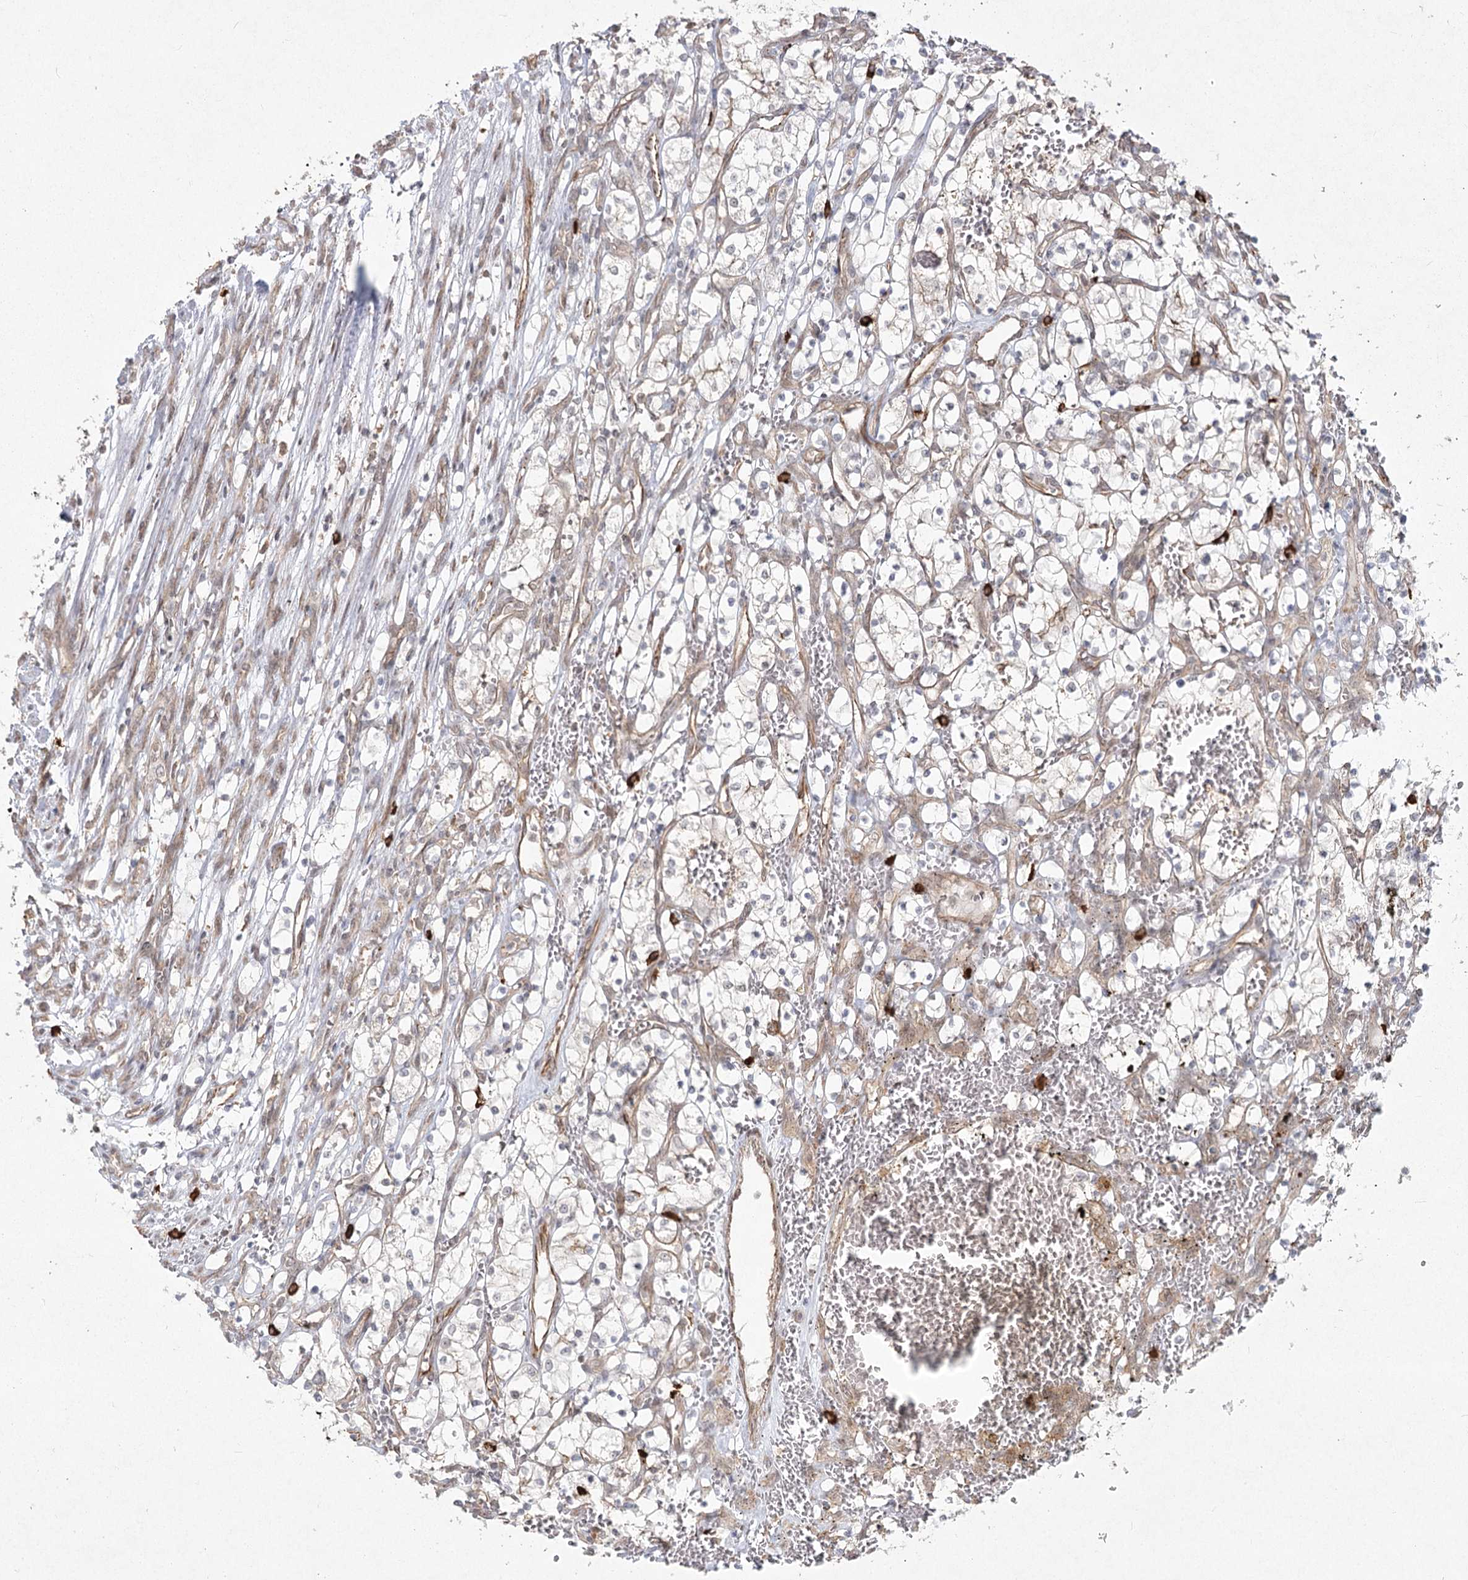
{"staining": {"intensity": "negative", "quantity": "none", "location": "none"}, "tissue": "renal cancer", "cell_type": "Tumor cells", "image_type": "cancer", "snomed": [{"axis": "morphology", "description": "Adenocarcinoma, NOS"}, {"axis": "topography", "description": "Kidney"}], "caption": "This is a photomicrograph of IHC staining of renal cancer, which shows no expression in tumor cells. Brightfield microscopy of immunohistochemistry stained with DAB (brown) and hematoxylin (blue), captured at high magnification.", "gene": "AP2M1", "patient": {"sex": "female", "age": 69}}